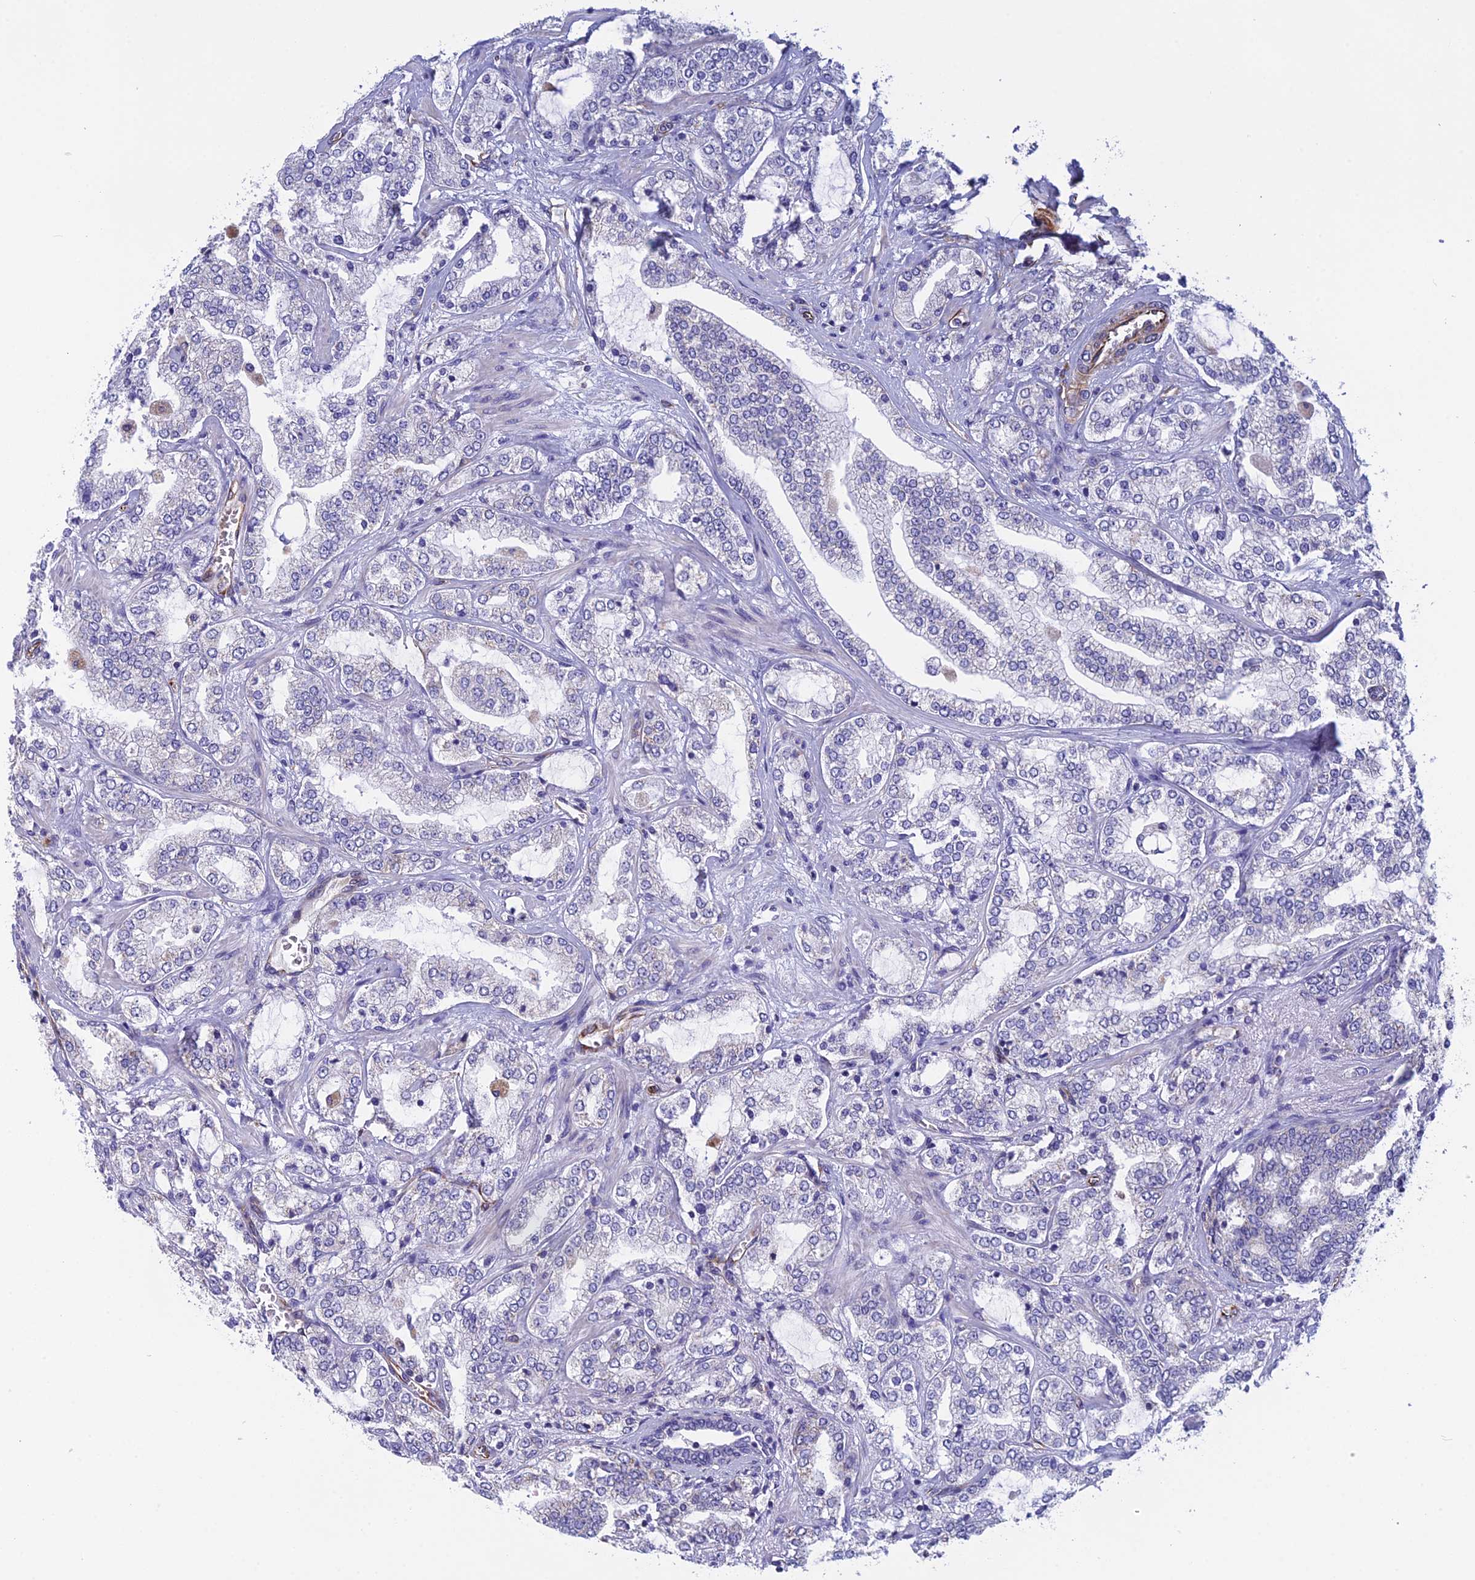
{"staining": {"intensity": "negative", "quantity": "none", "location": "none"}, "tissue": "prostate cancer", "cell_type": "Tumor cells", "image_type": "cancer", "snomed": [{"axis": "morphology", "description": "Adenocarcinoma, High grade"}, {"axis": "topography", "description": "Prostate"}], "caption": "There is no significant expression in tumor cells of prostate cancer (adenocarcinoma (high-grade)).", "gene": "FBXL20", "patient": {"sex": "male", "age": 64}}